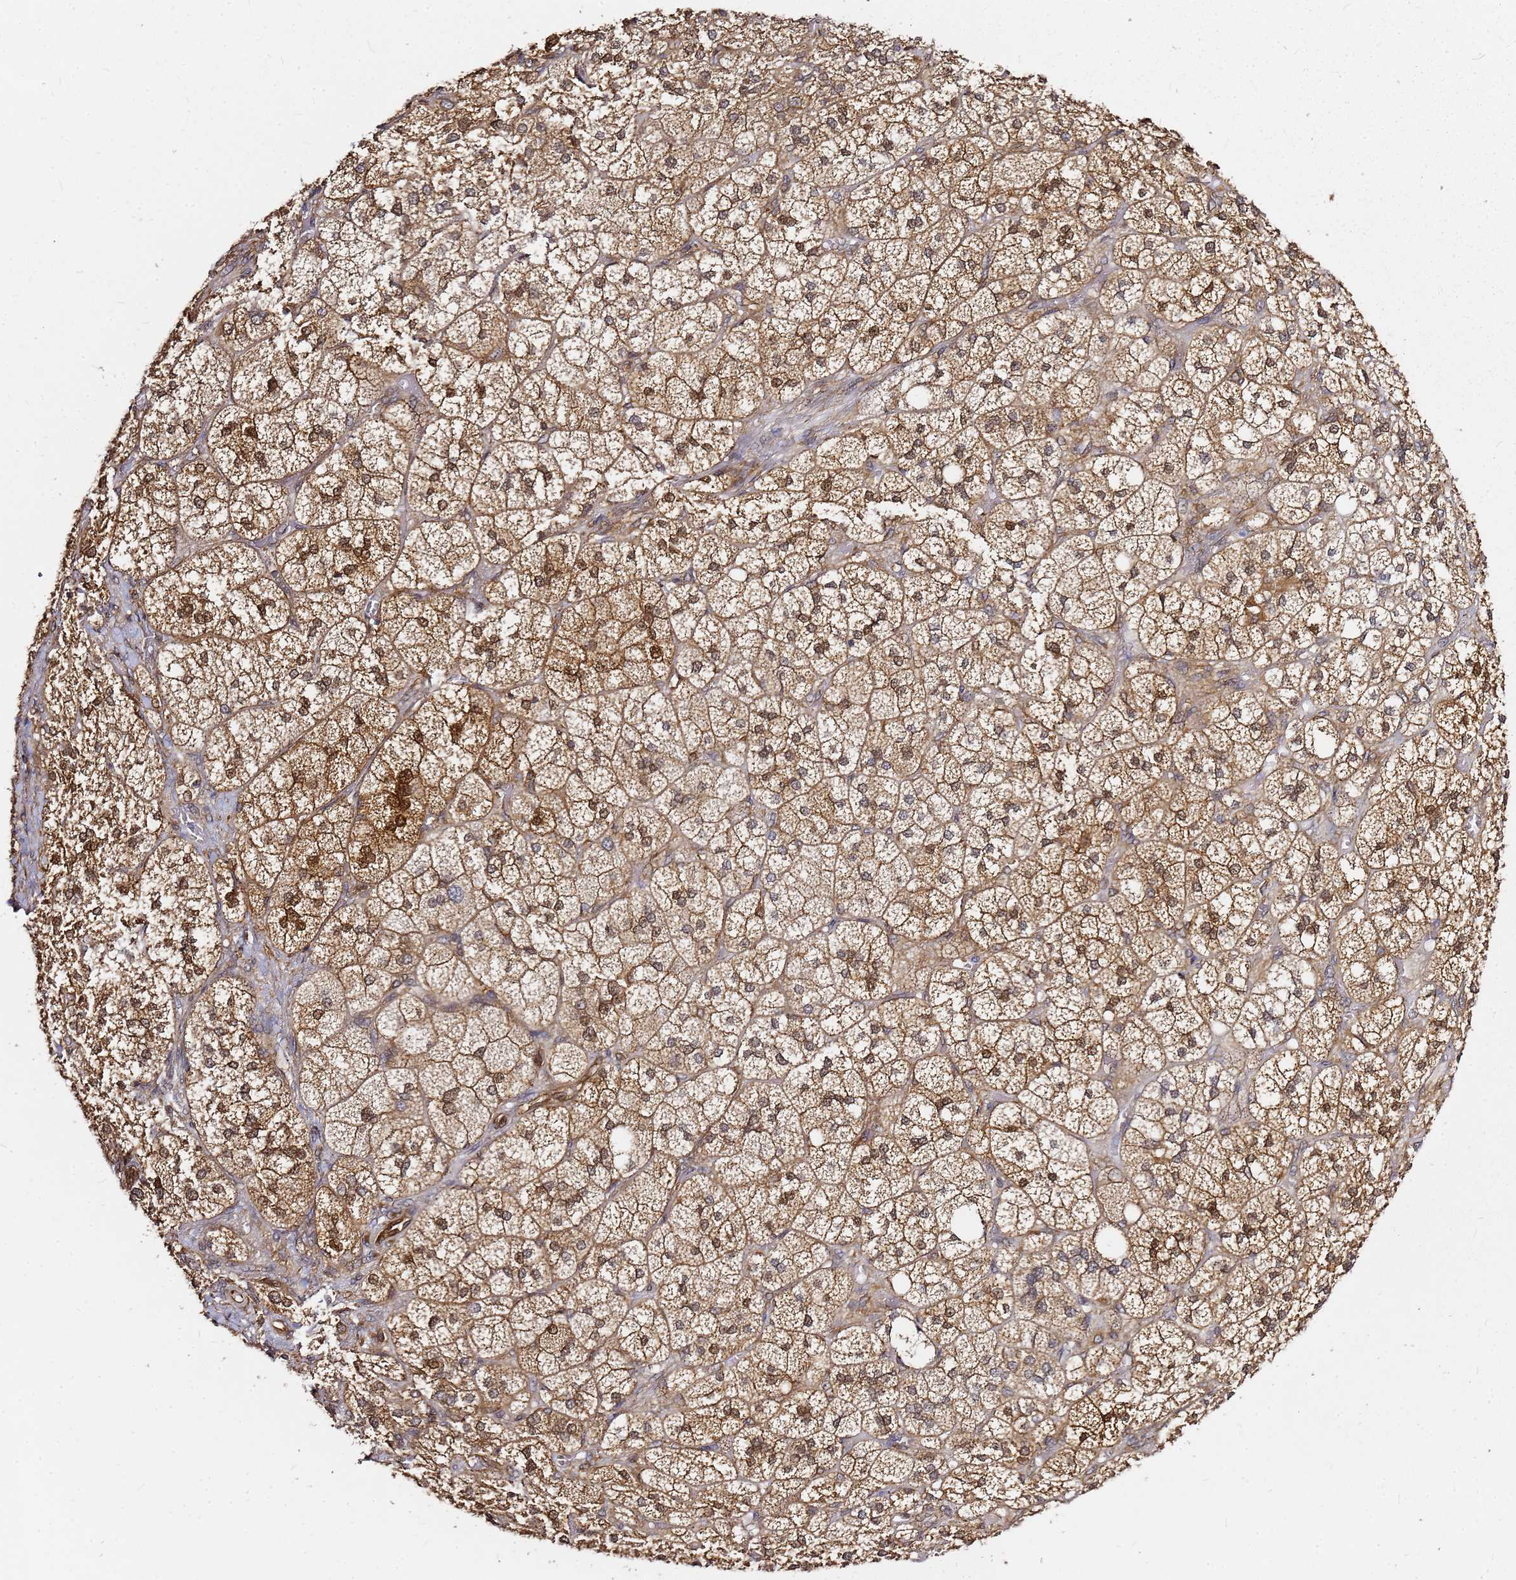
{"staining": {"intensity": "moderate", "quantity": ">75%", "location": "cytoplasmic/membranous,nuclear"}, "tissue": "adrenal gland", "cell_type": "Glandular cells", "image_type": "normal", "snomed": [{"axis": "morphology", "description": "Normal tissue, NOS"}, {"axis": "topography", "description": "Adrenal gland"}], "caption": "The histopathology image reveals staining of unremarkable adrenal gland, revealing moderate cytoplasmic/membranous,nuclear protein expression (brown color) within glandular cells. (DAB (3,3'-diaminobenzidine) IHC with brightfield microscopy, high magnification).", "gene": "NUDT14", "patient": {"sex": "male", "age": 61}}